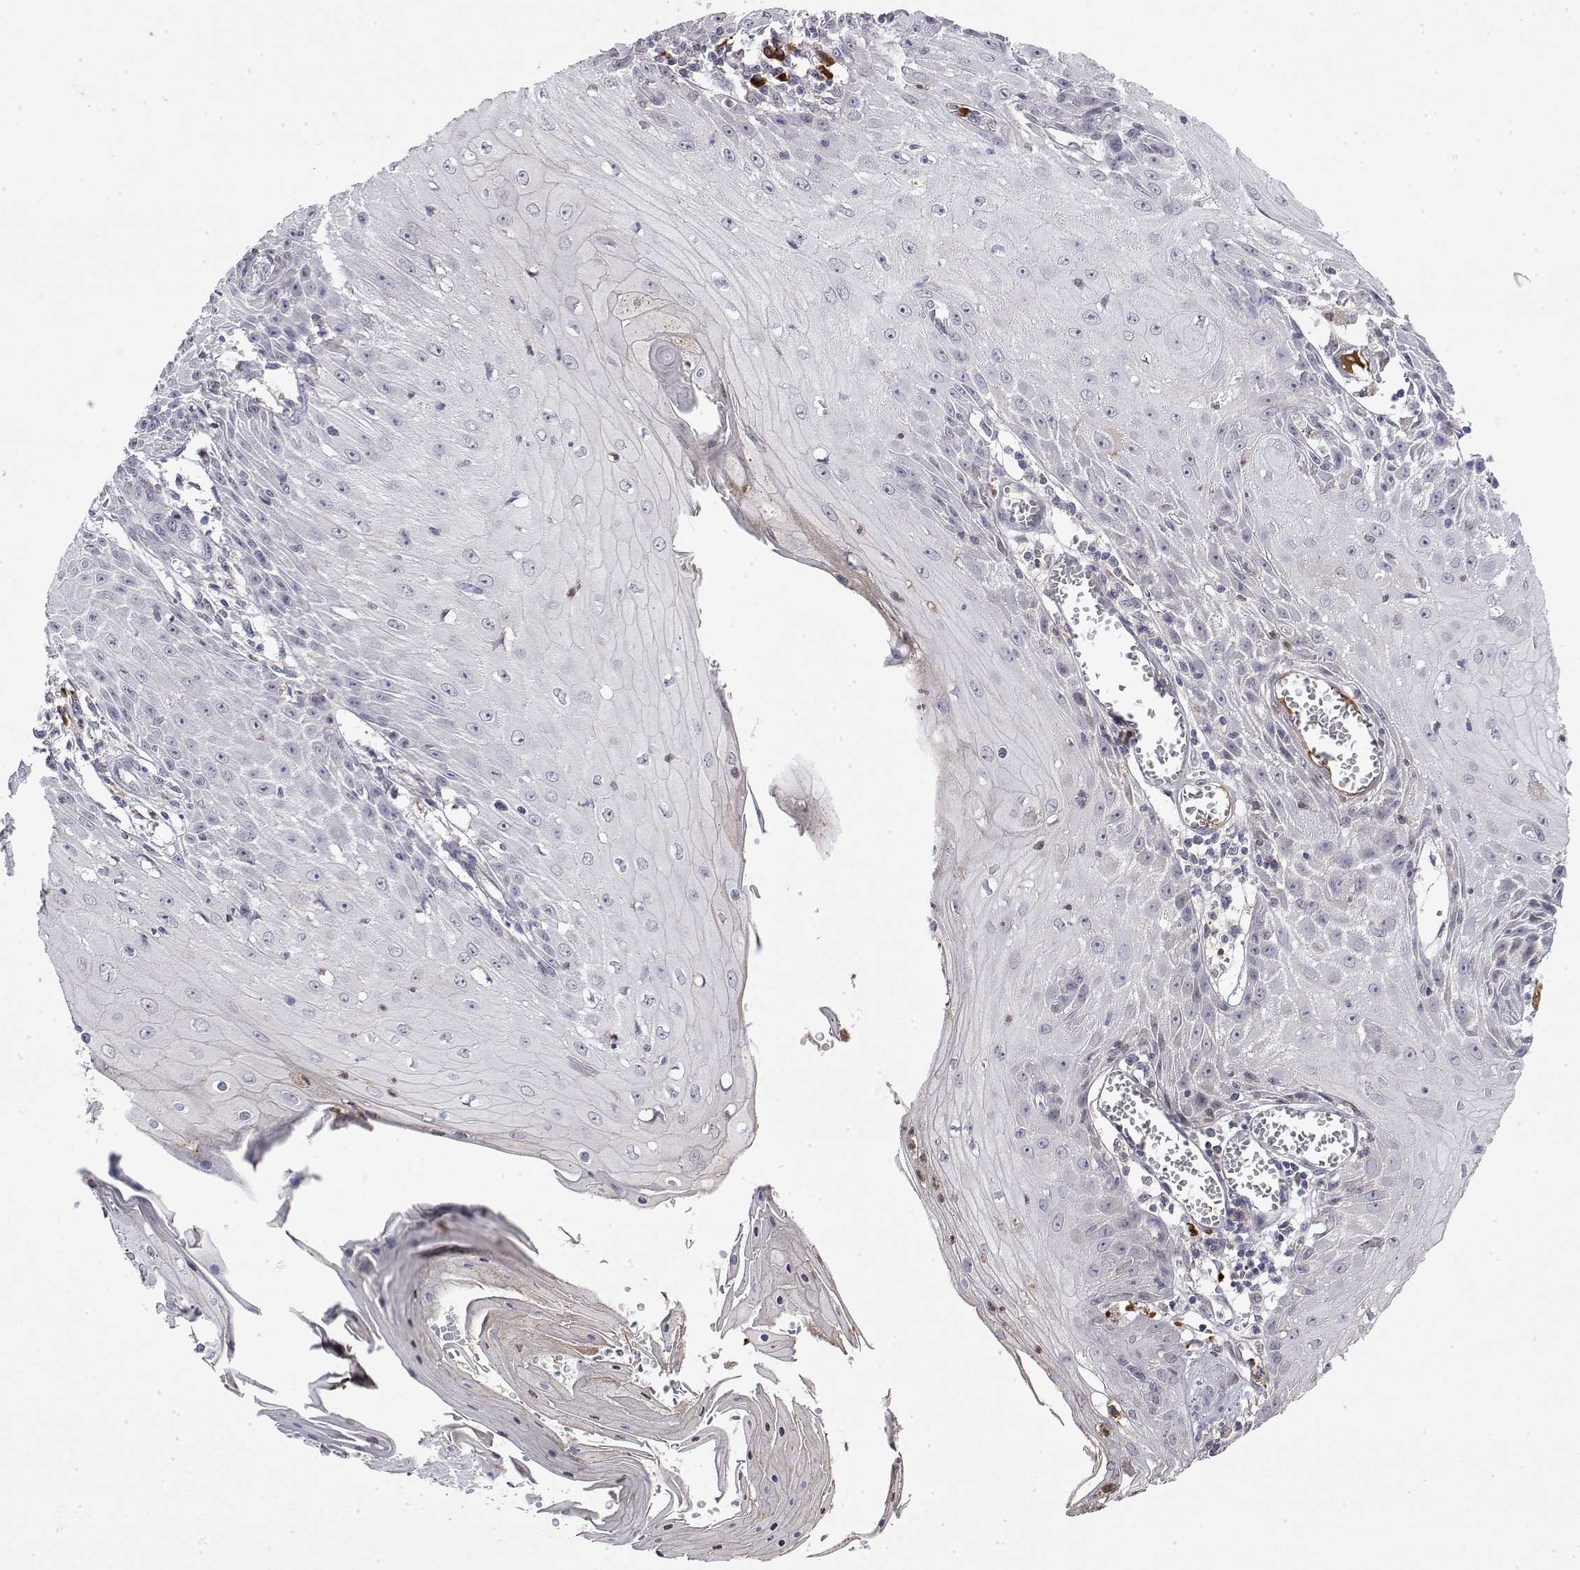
{"staining": {"intensity": "negative", "quantity": "none", "location": "none"}, "tissue": "skin cancer", "cell_type": "Tumor cells", "image_type": "cancer", "snomed": [{"axis": "morphology", "description": "Squamous cell carcinoma, NOS"}, {"axis": "topography", "description": "Skin"}], "caption": "High power microscopy photomicrograph of an immunohistochemistry (IHC) histopathology image of squamous cell carcinoma (skin), revealing no significant staining in tumor cells.", "gene": "IGFBP4", "patient": {"sex": "female", "age": 73}}